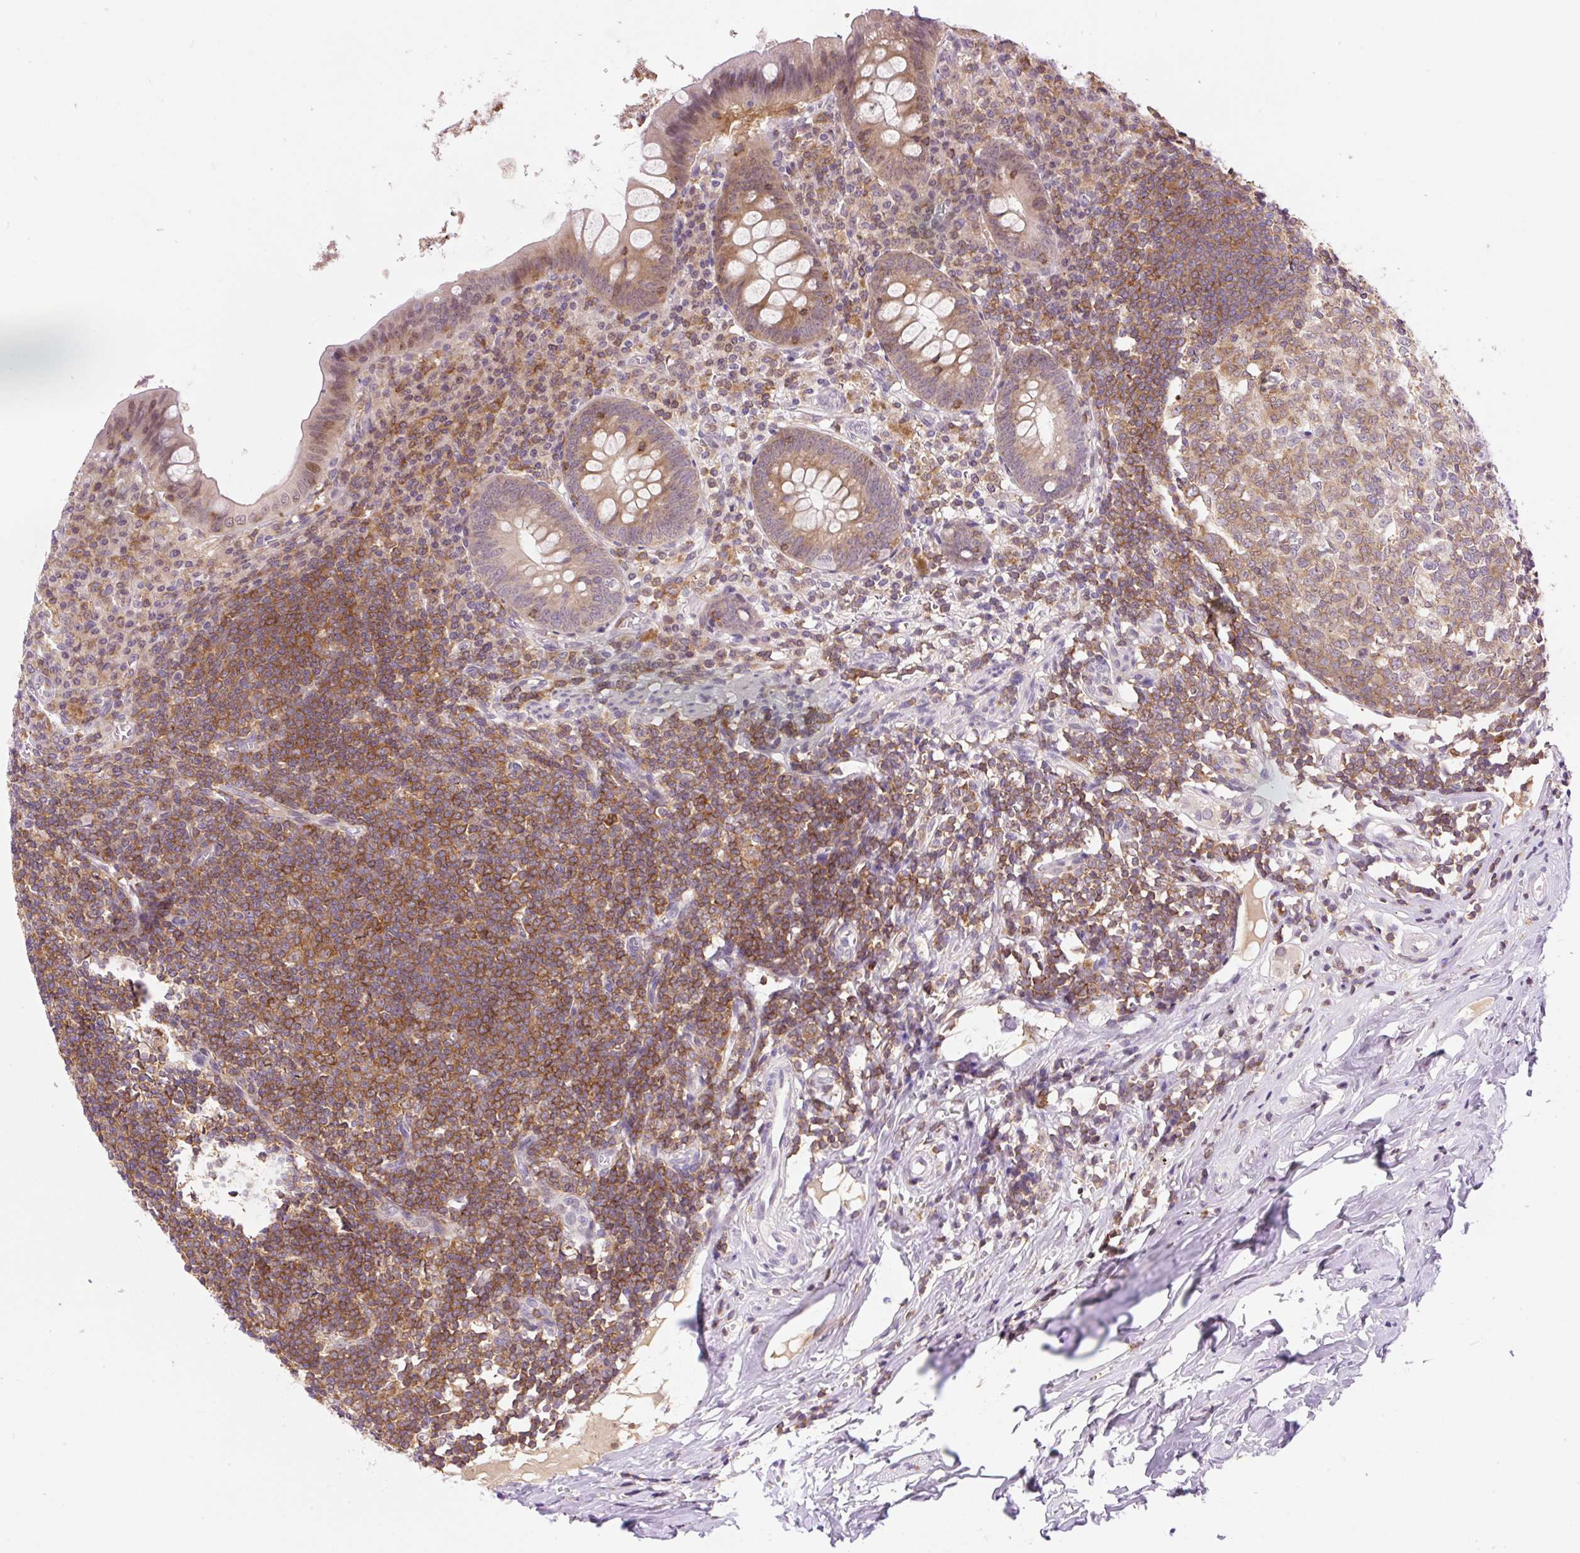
{"staining": {"intensity": "moderate", "quantity": ">75%", "location": "cytoplasmic/membranous,nuclear"}, "tissue": "appendix", "cell_type": "Glandular cells", "image_type": "normal", "snomed": [{"axis": "morphology", "description": "Normal tissue, NOS"}, {"axis": "topography", "description": "Appendix"}], "caption": "Moderate cytoplasmic/membranous,nuclear protein expression is seen in about >75% of glandular cells in appendix.", "gene": "CARD11", "patient": {"sex": "female", "age": 51}}